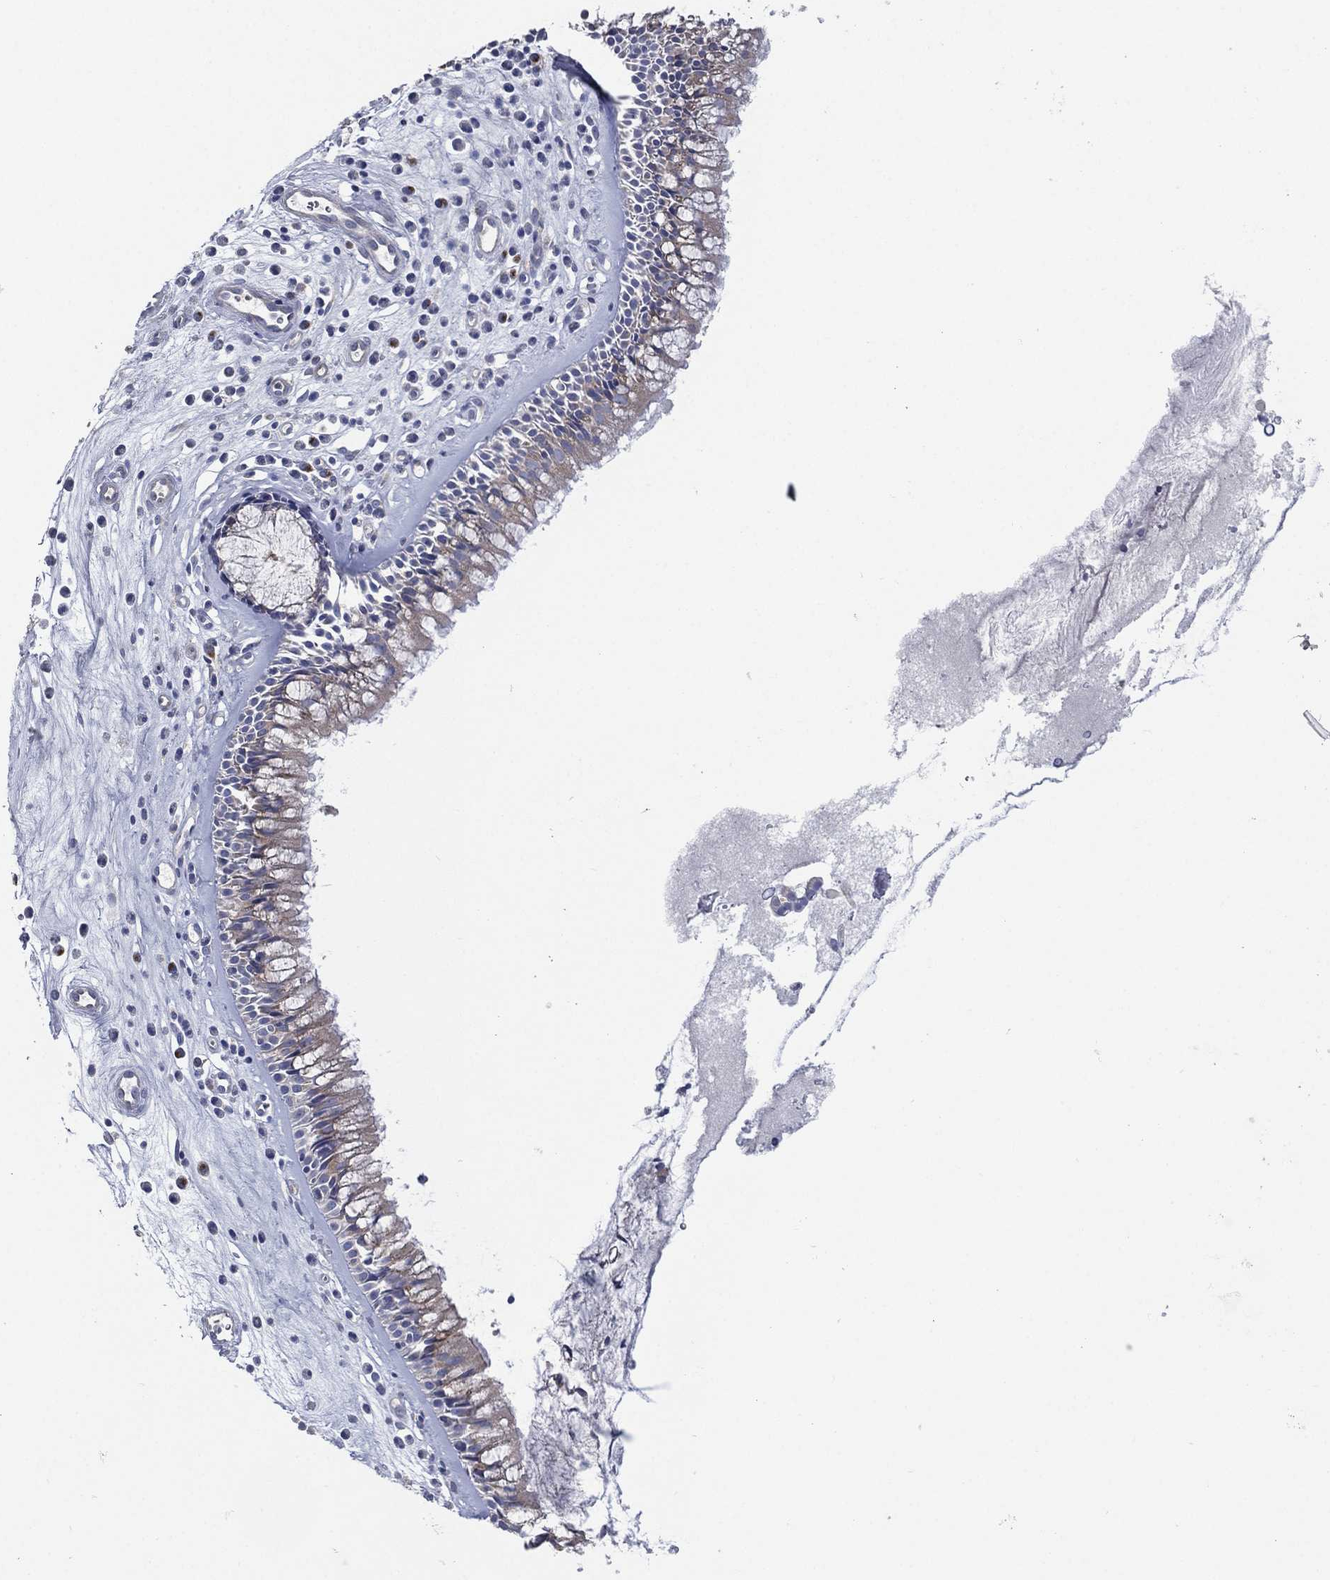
{"staining": {"intensity": "negative", "quantity": "none", "location": "none"}, "tissue": "nasopharynx", "cell_type": "Respiratory epithelial cells", "image_type": "normal", "snomed": [{"axis": "morphology", "description": "Normal tissue, NOS"}, {"axis": "topography", "description": "Nasopharynx"}], "caption": "DAB immunohistochemical staining of unremarkable human nasopharynx reveals no significant positivity in respiratory epithelial cells.", "gene": "ATP8A2", "patient": {"sex": "male", "age": 57}}